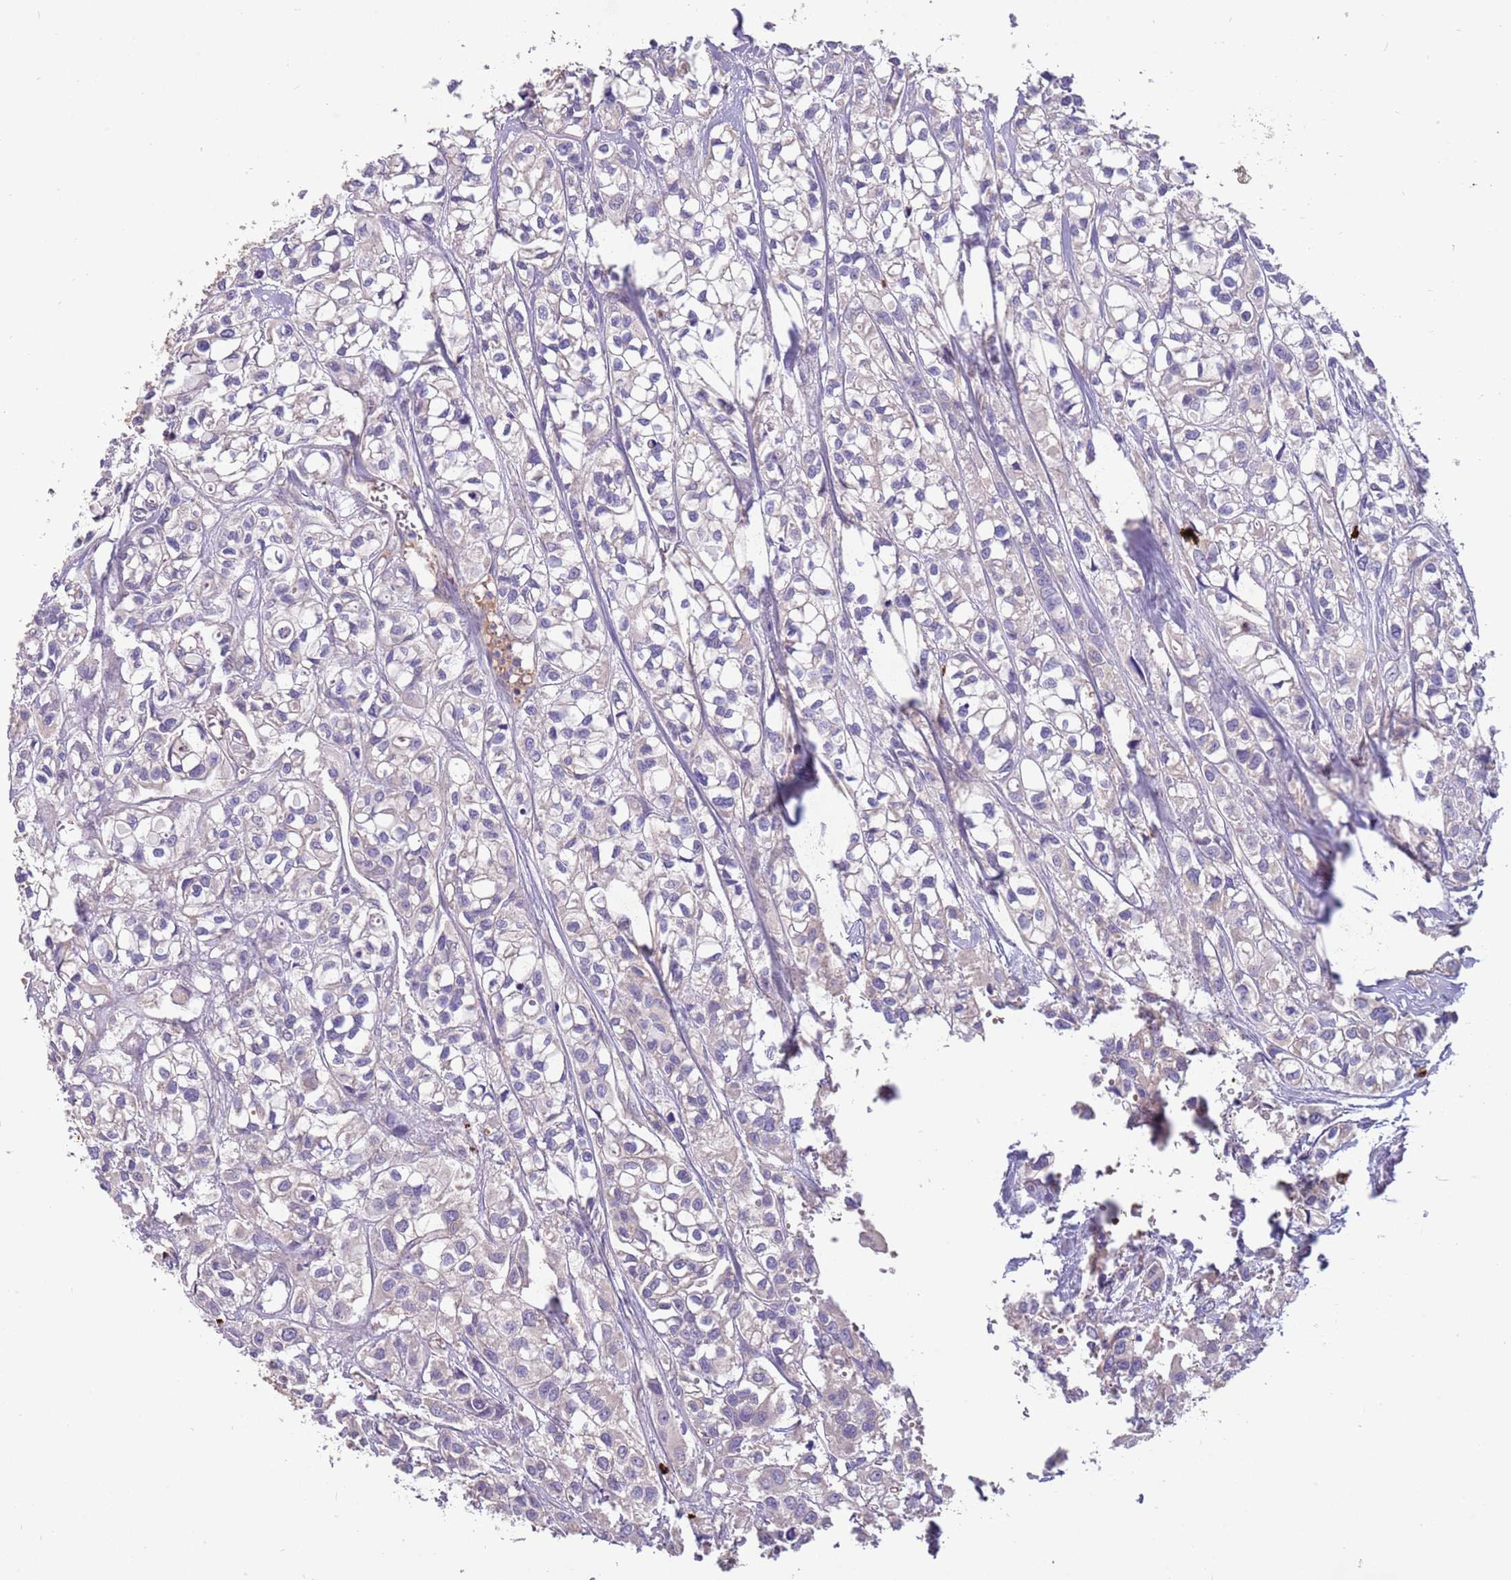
{"staining": {"intensity": "negative", "quantity": "none", "location": "none"}, "tissue": "urothelial cancer", "cell_type": "Tumor cells", "image_type": "cancer", "snomed": [{"axis": "morphology", "description": "Urothelial carcinoma, High grade"}, {"axis": "topography", "description": "Urinary bladder"}], "caption": "This is an immunohistochemistry (IHC) micrograph of urothelial carcinoma (high-grade). There is no positivity in tumor cells.", "gene": "TRMO", "patient": {"sex": "male", "age": 67}}